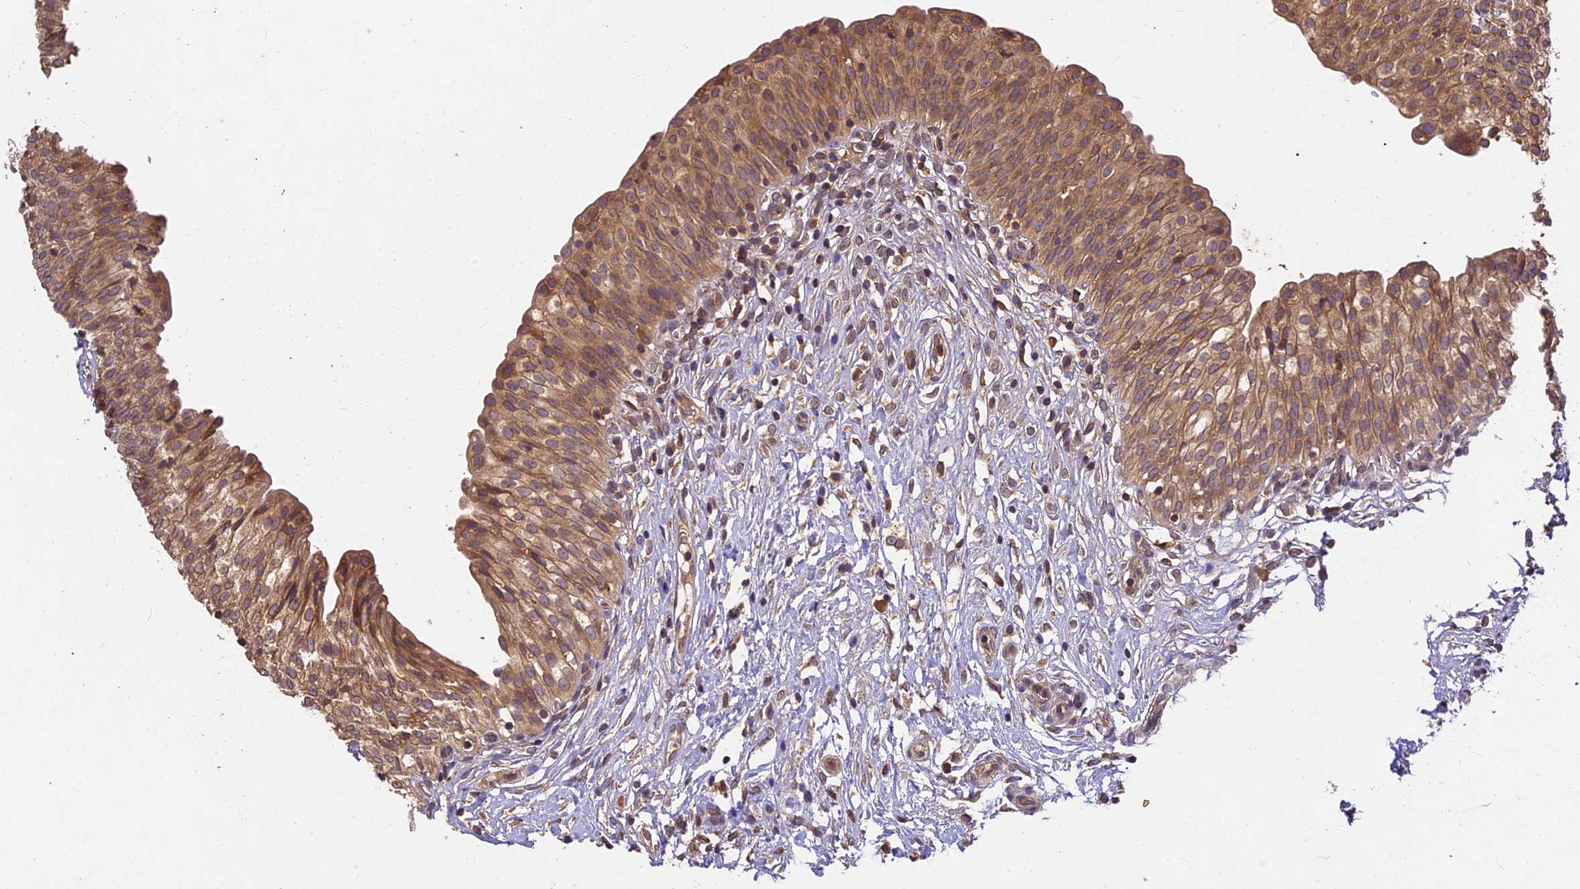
{"staining": {"intensity": "moderate", "quantity": ">75%", "location": "cytoplasmic/membranous"}, "tissue": "urinary bladder", "cell_type": "Urothelial cells", "image_type": "normal", "snomed": [{"axis": "morphology", "description": "Normal tissue, NOS"}, {"axis": "topography", "description": "Urinary bladder"}], "caption": "Urinary bladder was stained to show a protein in brown. There is medium levels of moderate cytoplasmic/membranous positivity in approximately >75% of urothelial cells. Immunohistochemistry stains the protein of interest in brown and the nuclei are stained blue.", "gene": "BRAP", "patient": {"sex": "male", "age": 55}}